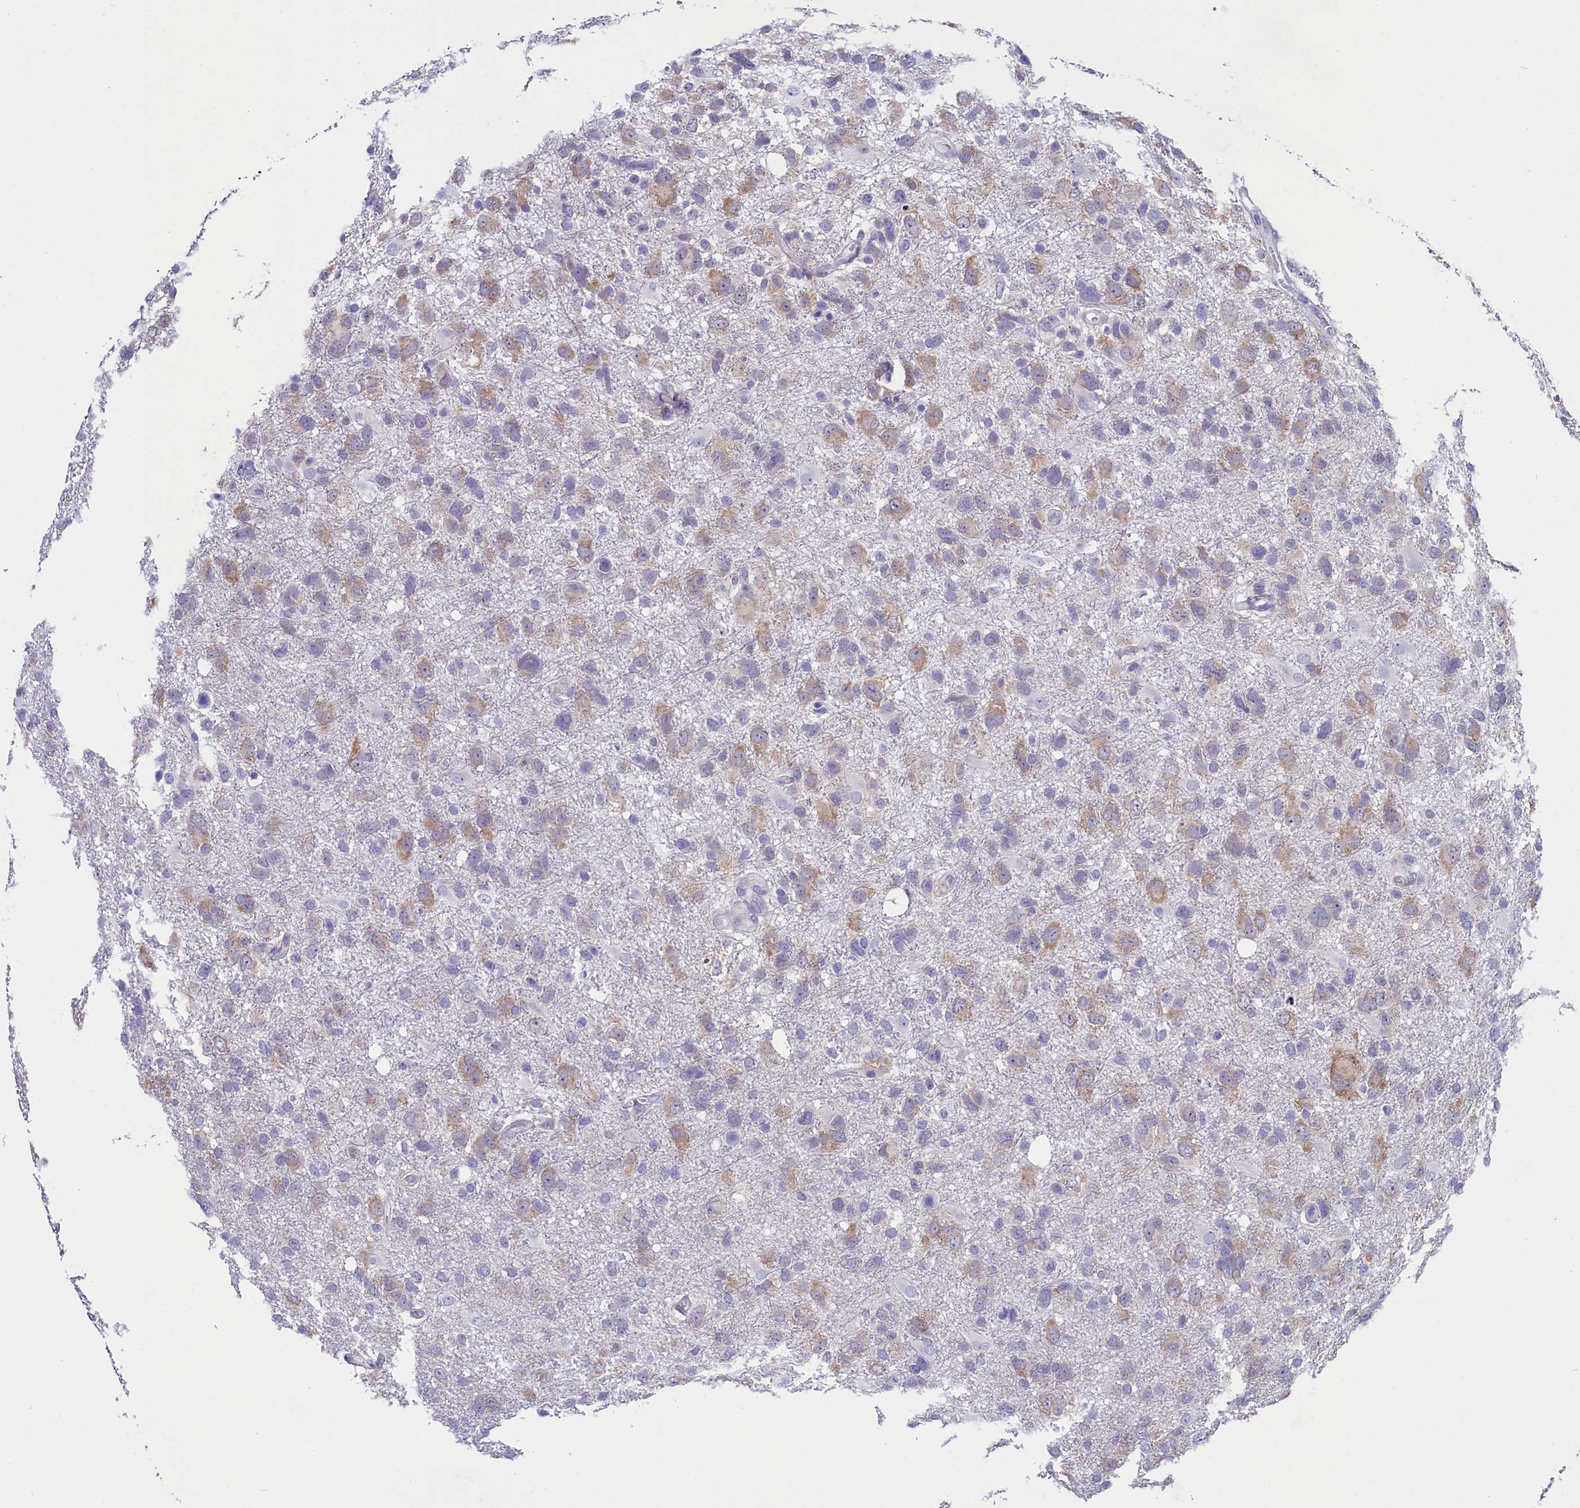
{"staining": {"intensity": "weak", "quantity": "<25%", "location": "cytoplasmic/membranous"}, "tissue": "glioma", "cell_type": "Tumor cells", "image_type": "cancer", "snomed": [{"axis": "morphology", "description": "Glioma, malignant, High grade"}, {"axis": "topography", "description": "Brain"}], "caption": "DAB (3,3'-diaminobenzidine) immunohistochemical staining of human high-grade glioma (malignant) shows no significant expression in tumor cells. (DAB immunohistochemistry with hematoxylin counter stain).", "gene": "SCD5", "patient": {"sex": "male", "age": 61}}